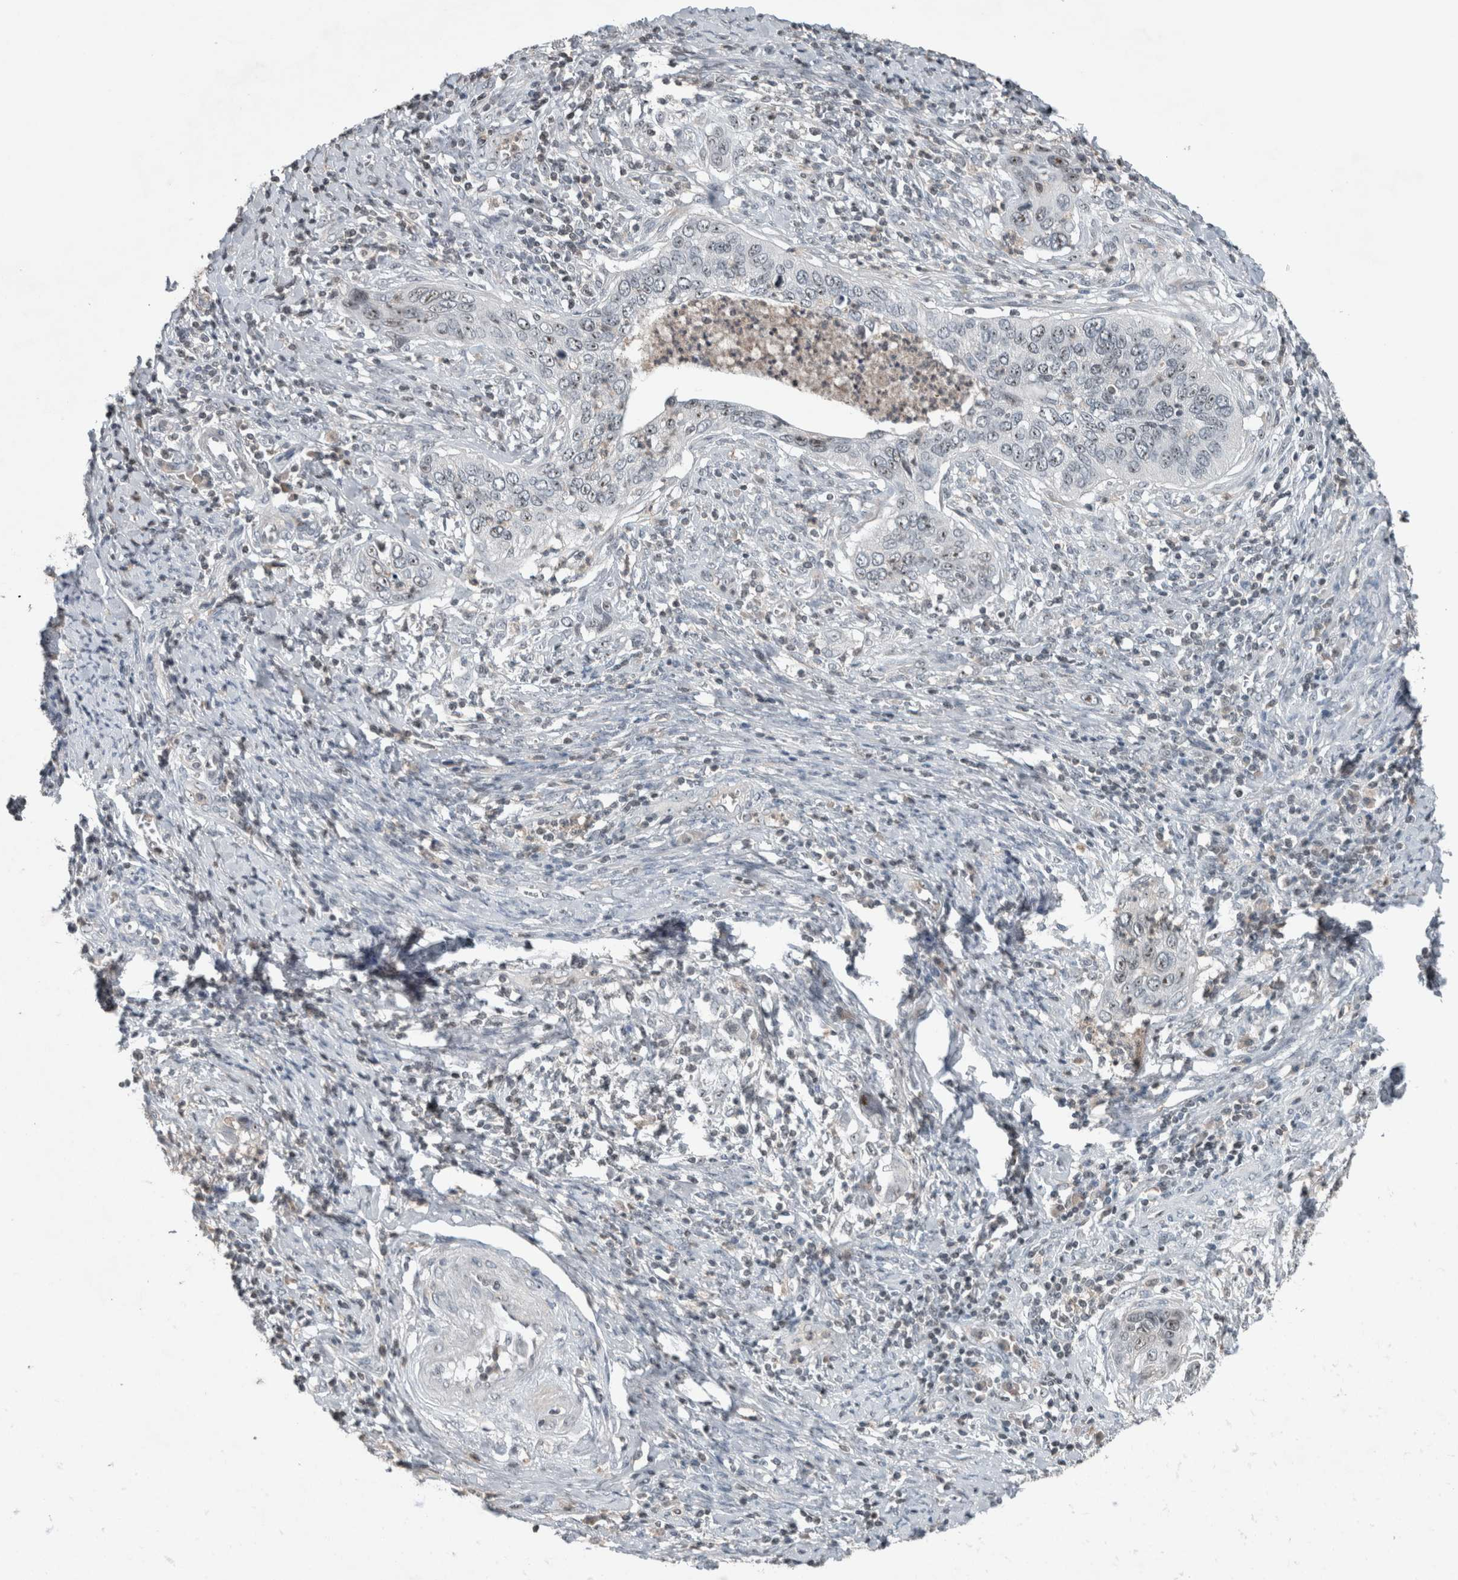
{"staining": {"intensity": "moderate", "quantity": "<25%", "location": "nuclear"}, "tissue": "cervical cancer", "cell_type": "Tumor cells", "image_type": "cancer", "snomed": [{"axis": "morphology", "description": "Squamous cell carcinoma, NOS"}, {"axis": "topography", "description": "Cervix"}], "caption": "Human cervical squamous cell carcinoma stained with a brown dye exhibits moderate nuclear positive expression in approximately <25% of tumor cells.", "gene": "RPF1", "patient": {"sex": "female", "age": 53}}